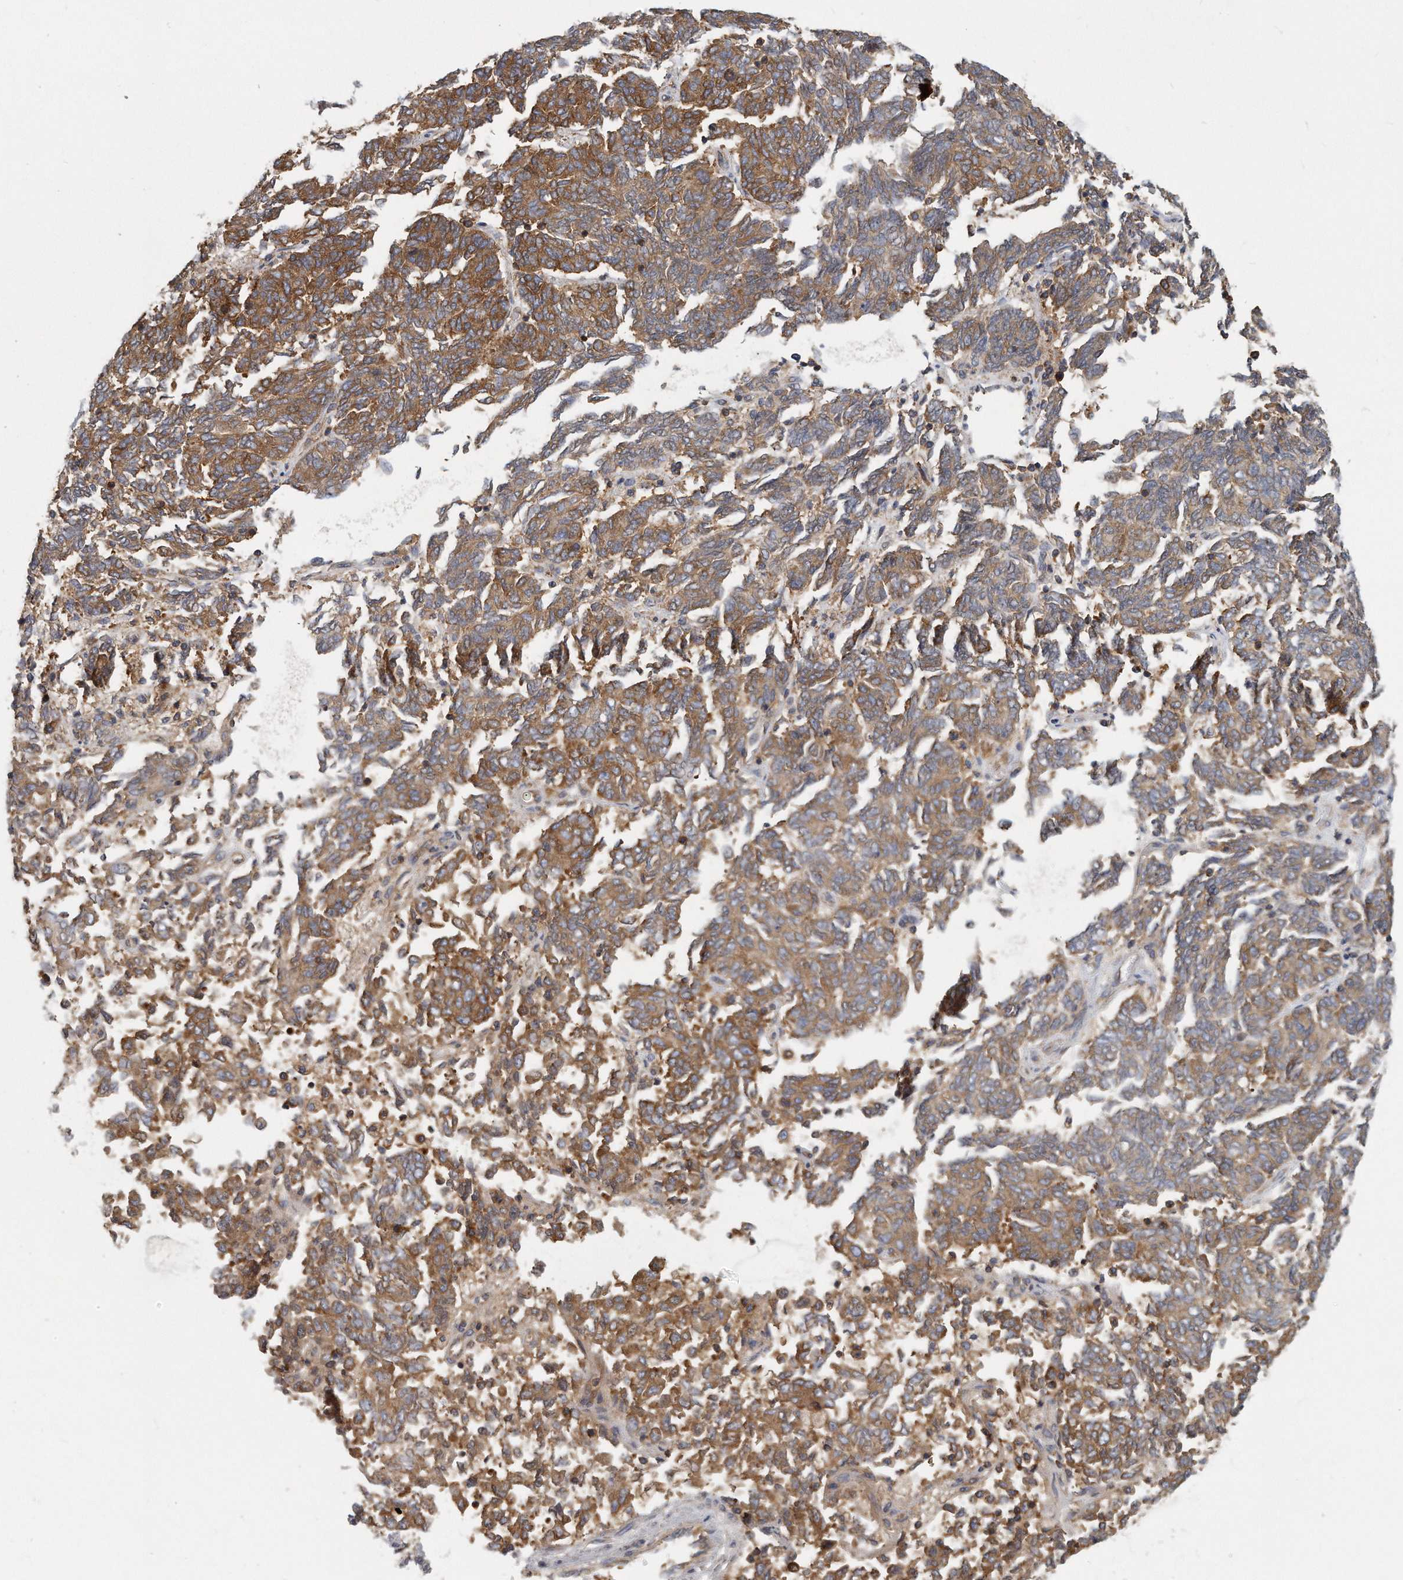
{"staining": {"intensity": "strong", "quantity": "25%-75%", "location": "cytoplasmic/membranous"}, "tissue": "endometrial cancer", "cell_type": "Tumor cells", "image_type": "cancer", "snomed": [{"axis": "morphology", "description": "Adenocarcinoma, NOS"}, {"axis": "topography", "description": "Endometrium"}], "caption": "Endometrial cancer stained with immunohistochemistry exhibits strong cytoplasmic/membranous expression in about 25%-75% of tumor cells.", "gene": "EIF3I", "patient": {"sex": "female", "age": 80}}